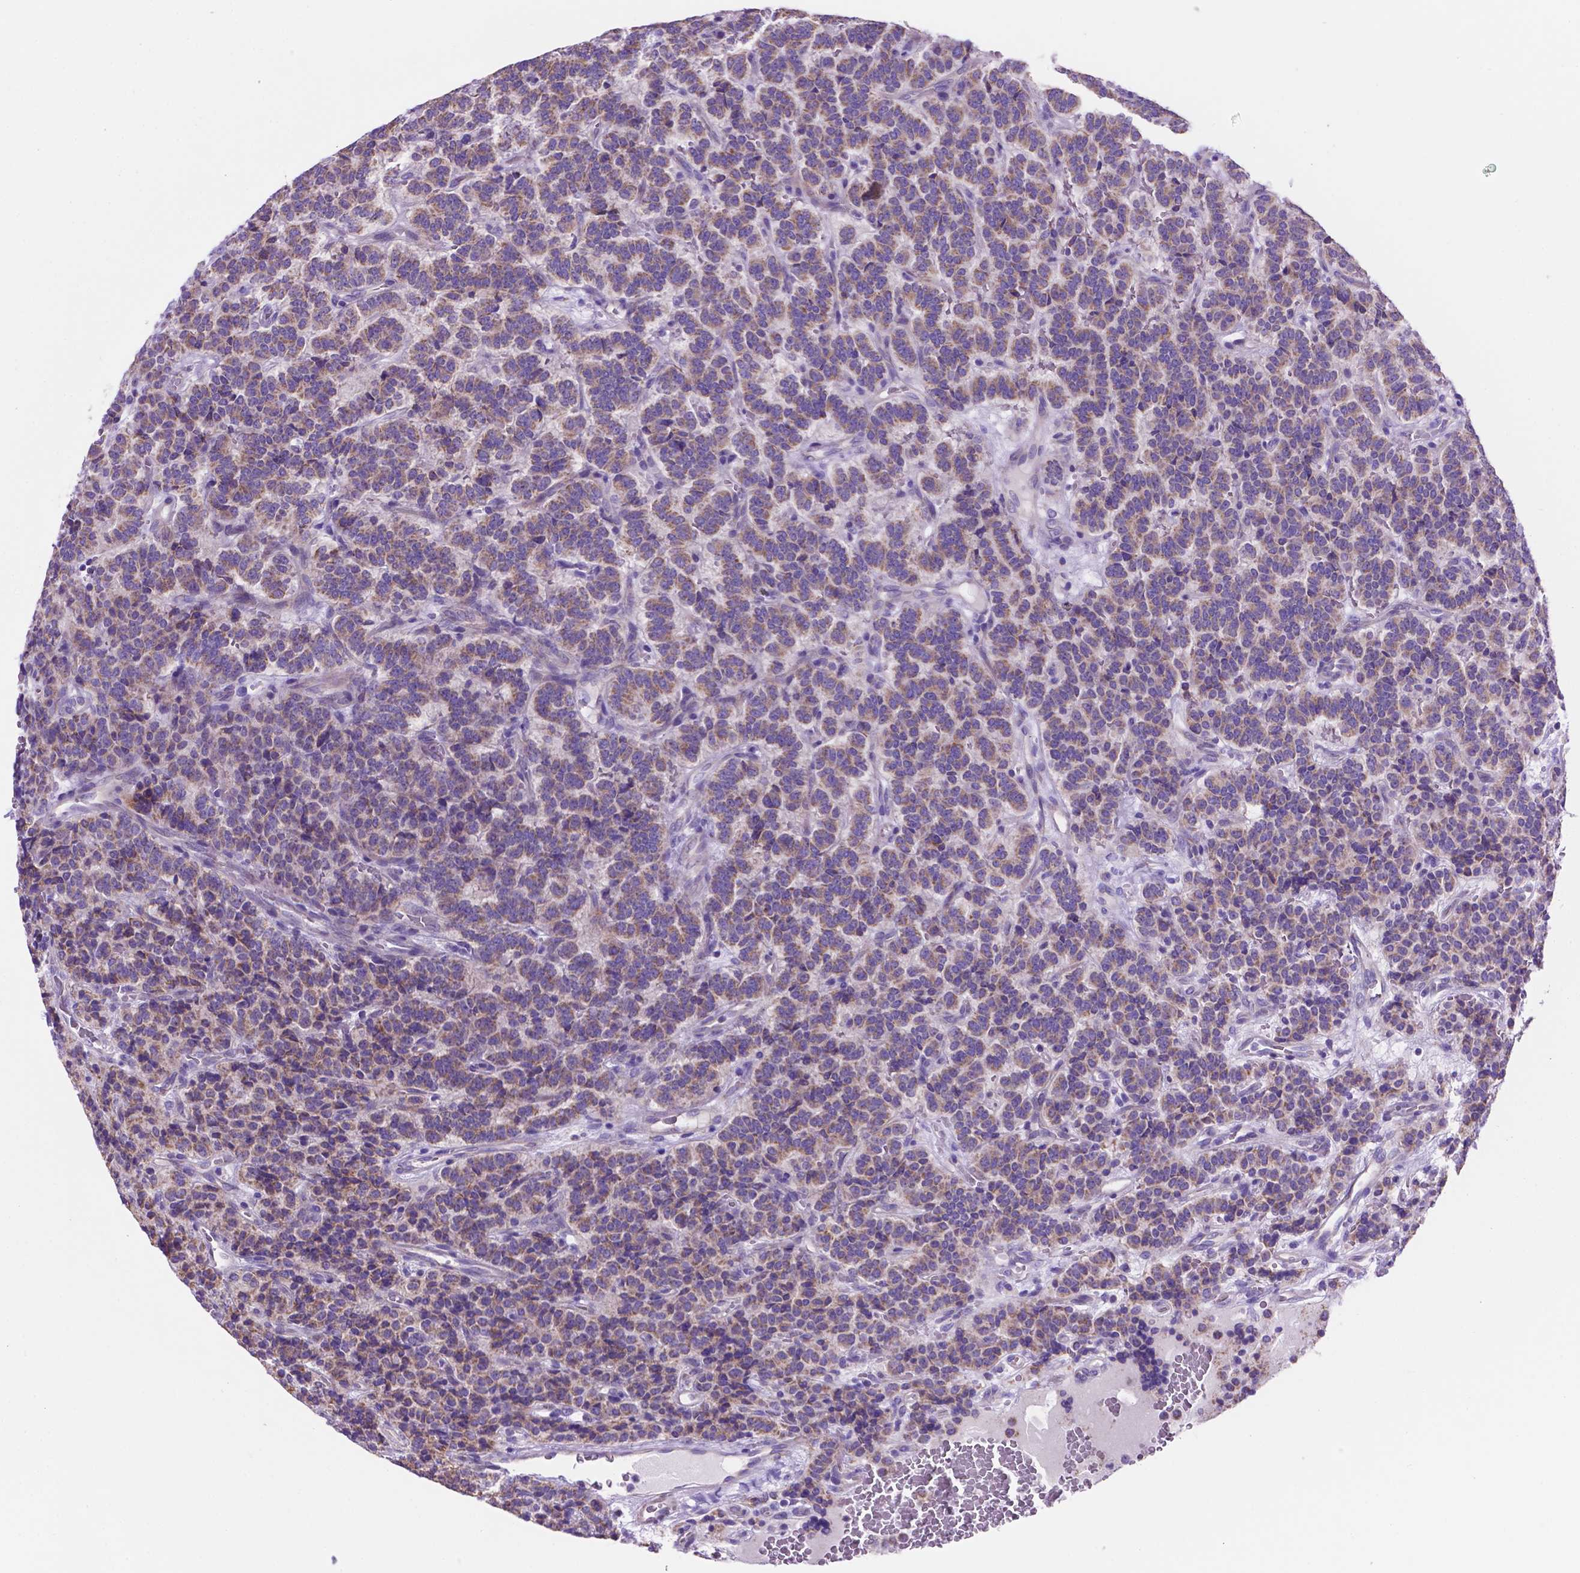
{"staining": {"intensity": "weak", "quantity": ">75%", "location": "cytoplasmic/membranous"}, "tissue": "carcinoid", "cell_type": "Tumor cells", "image_type": "cancer", "snomed": [{"axis": "morphology", "description": "Carcinoid, malignant, NOS"}, {"axis": "topography", "description": "Pancreas"}], "caption": "High-power microscopy captured an immunohistochemistry micrograph of carcinoid (malignant), revealing weak cytoplasmic/membranous positivity in approximately >75% of tumor cells.", "gene": "TMEM121B", "patient": {"sex": "male", "age": 36}}